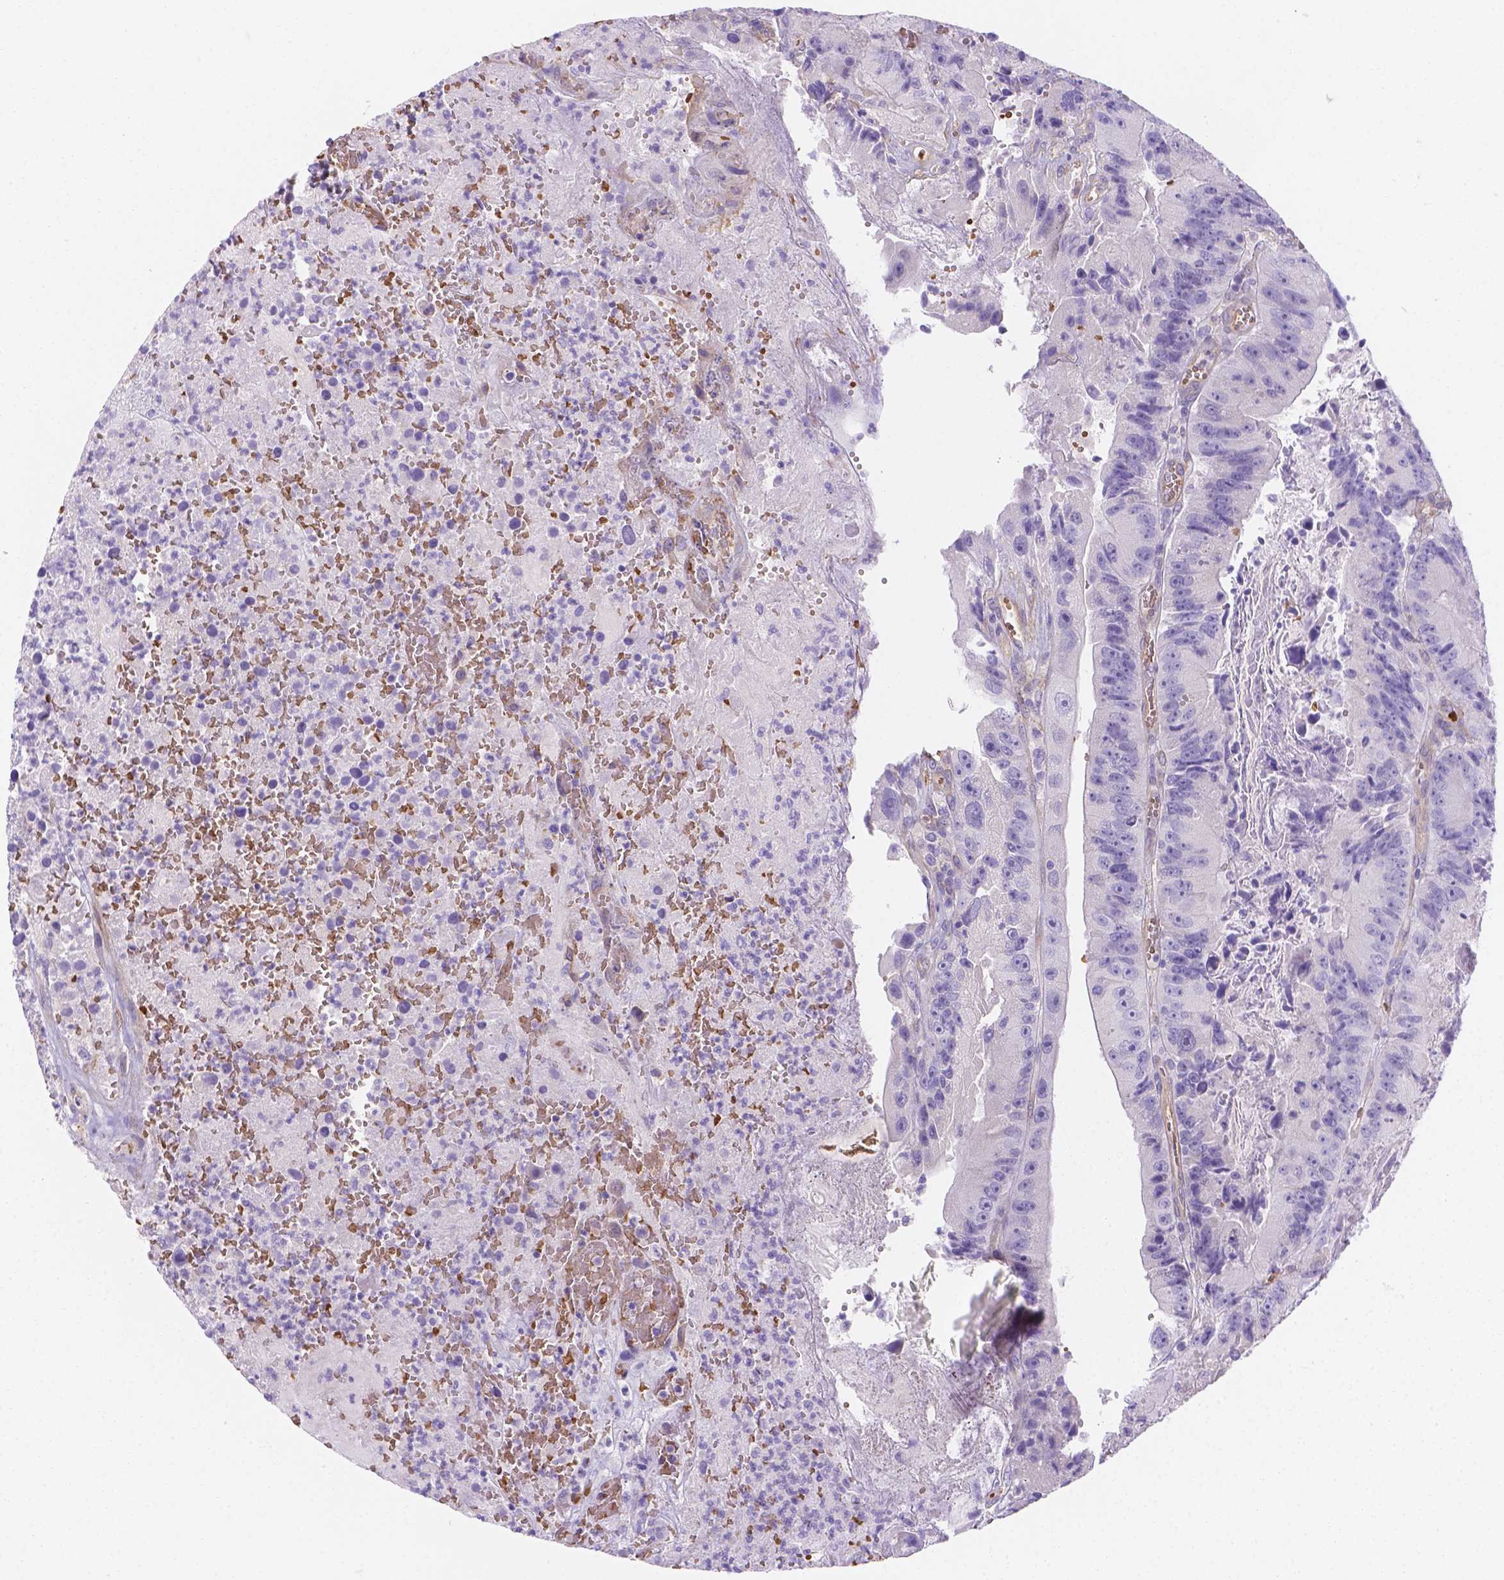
{"staining": {"intensity": "negative", "quantity": "none", "location": "none"}, "tissue": "colorectal cancer", "cell_type": "Tumor cells", "image_type": "cancer", "snomed": [{"axis": "morphology", "description": "Adenocarcinoma, NOS"}, {"axis": "topography", "description": "Colon"}], "caption": "Immunohistochemical staining of colorectal cancer demonstrates no significant staining in tumor cells.", "gene": "SLC40A1", "patient": {"sex": "female", "age": 86}}